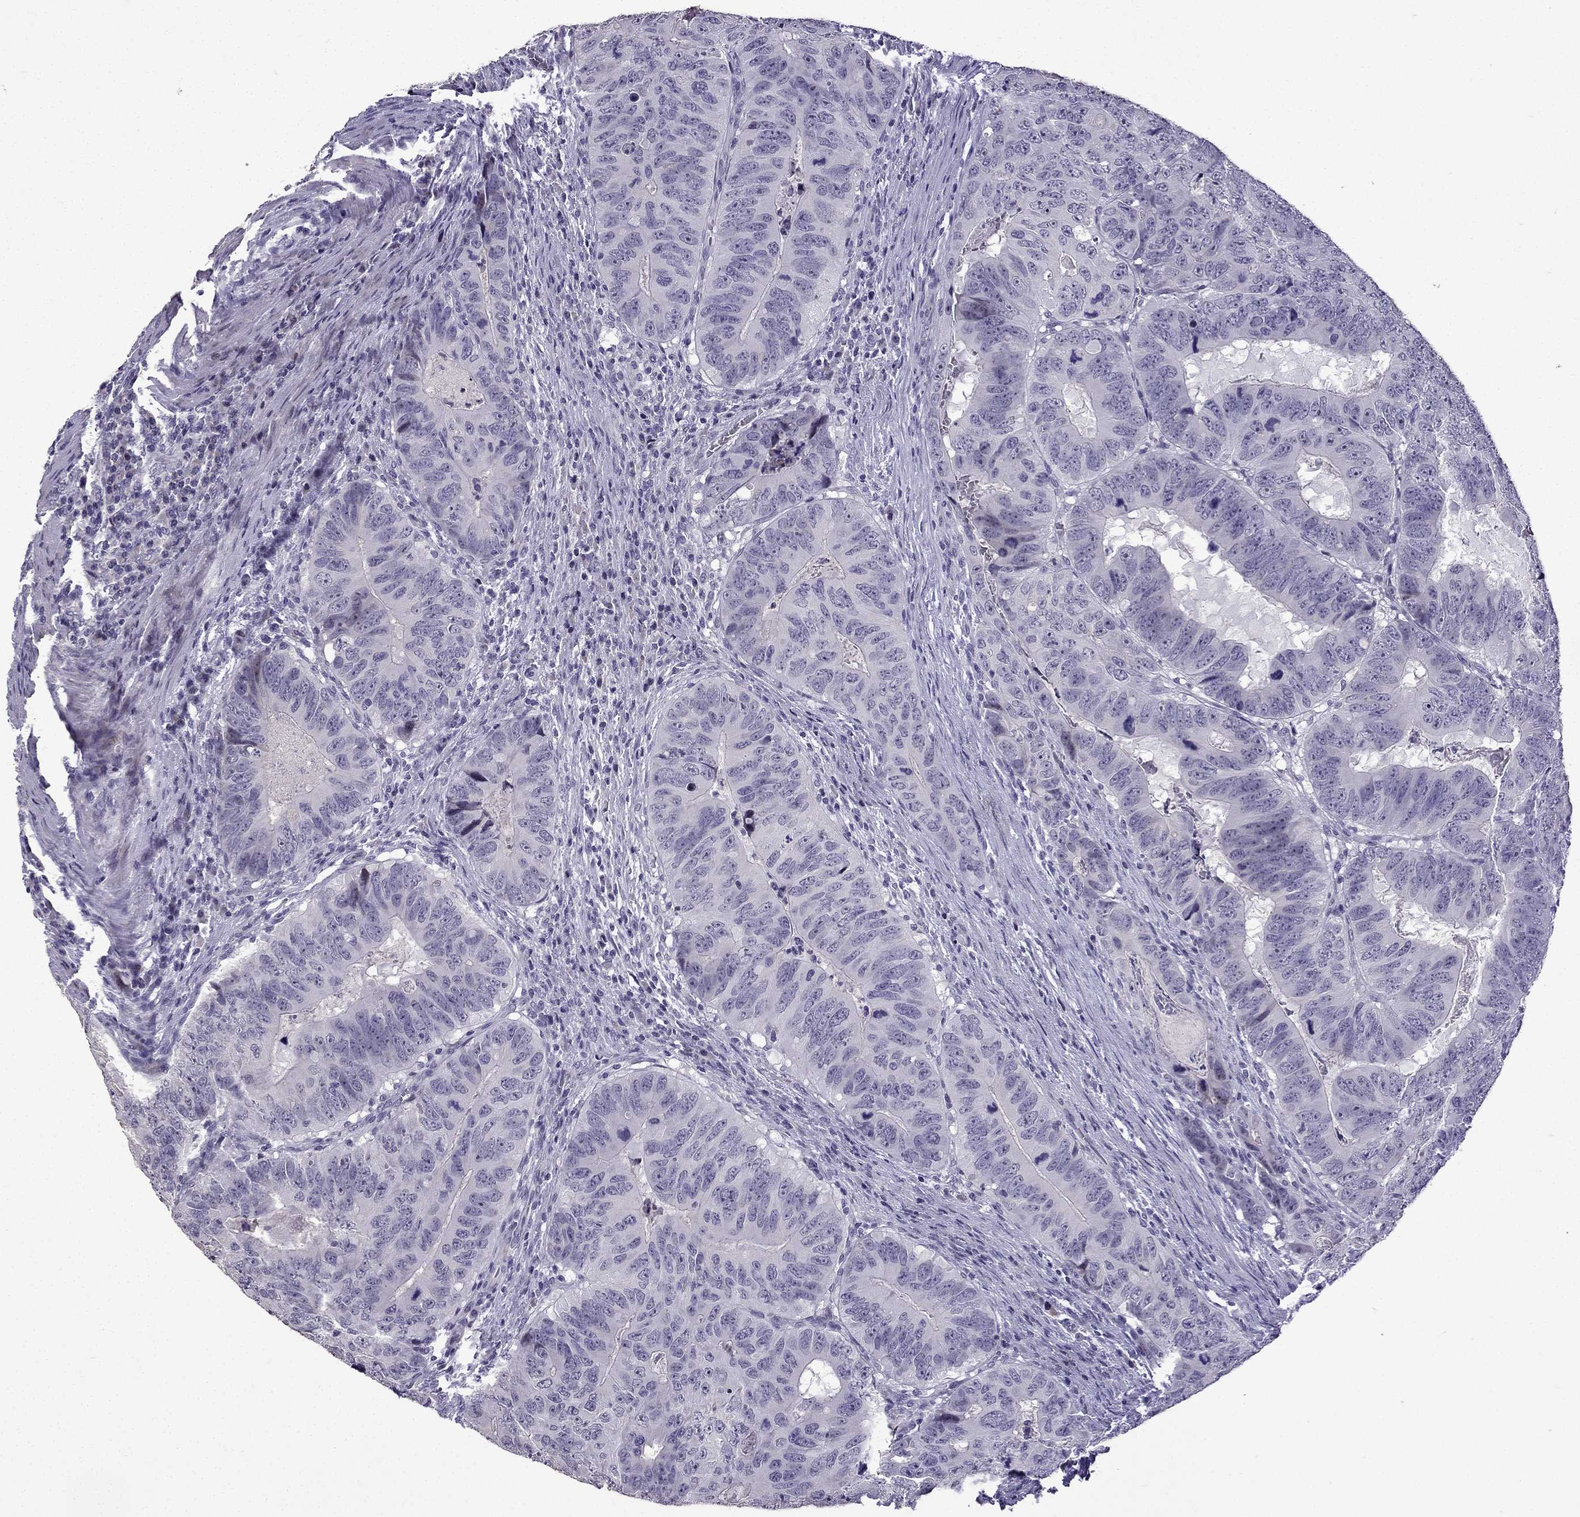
{"staining": {"intensity": "negative", "quantity": "none", "location": "none"}, "tissue": "colorectal cancer", "cell_type": "Tumor cells", "image_type": "cancer", "snomed": [{"axis": "morphology", "description": "Adenocarcinoma, NOS"}, {"axis": "topography", "description": "Colon"}], "caption": "Immunohistochemistry histopathology image of colorectal cancer stained for a protein (brown), which shows no expression in tumor cells.", "gene": "TTN", "patient": {"sex": "male", "age": 79}}